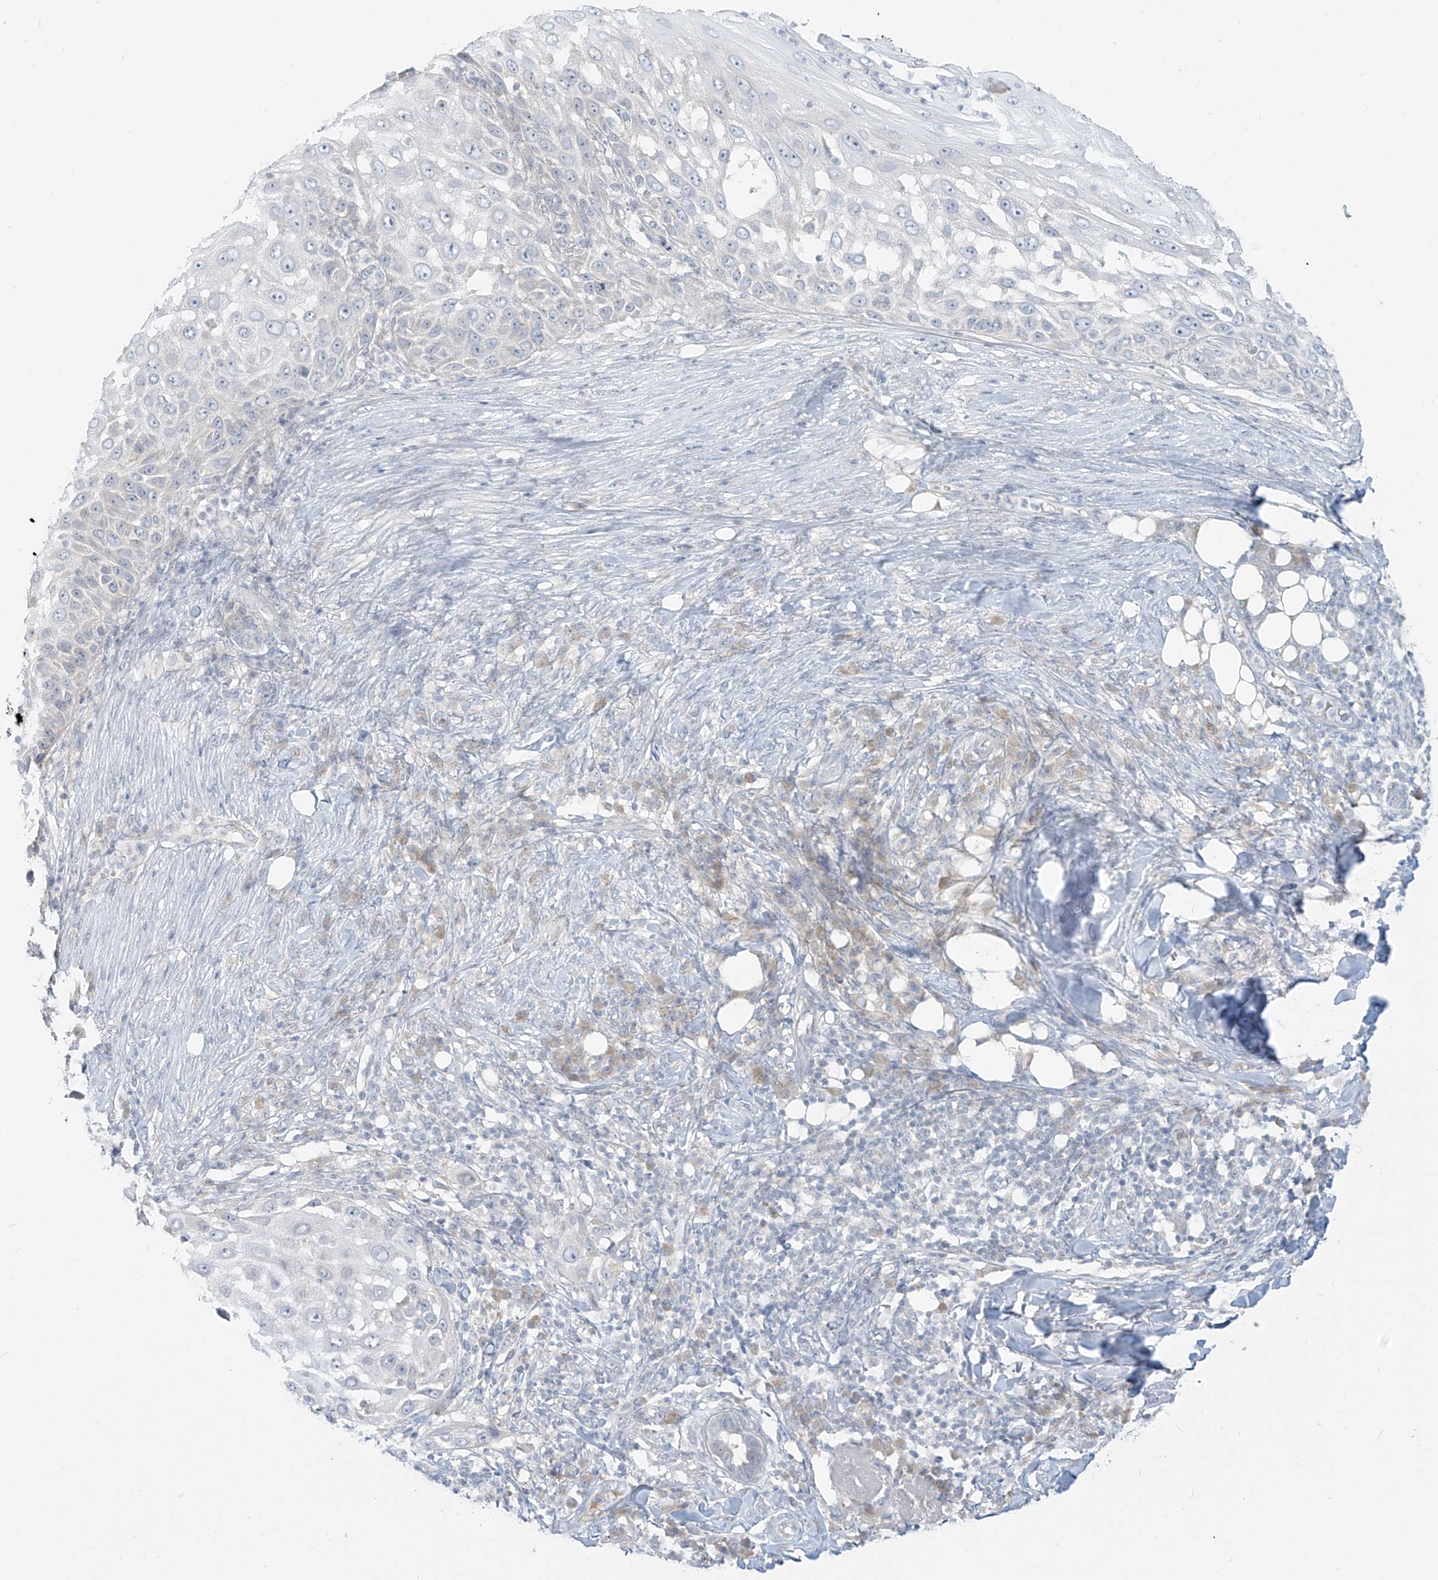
{"staining": {"intensity": "negative", "quantity": "none", "location": "none"}, "tissue": "skin cancer", "cell_type": "Tumor cells", "image_type": "cancer", "snomed": [{"axis": "morphology", "description": "Squamous cell carcinoma, NOS"}, {"axis": "topography", "description": "Skin"}], "caption": "High magnification brightfield microscopy of skin squamous cell carcinoma stained with DAB (3,3'-diaminobenzidine) (brown) and counterstained with hematoxylin (blue): tumor cells show no significant staining. (DAB immunohistochemistry (IHC), high magnification).", "gene": "C2orf42", "patient": {"sex": "female", "age": 44}}